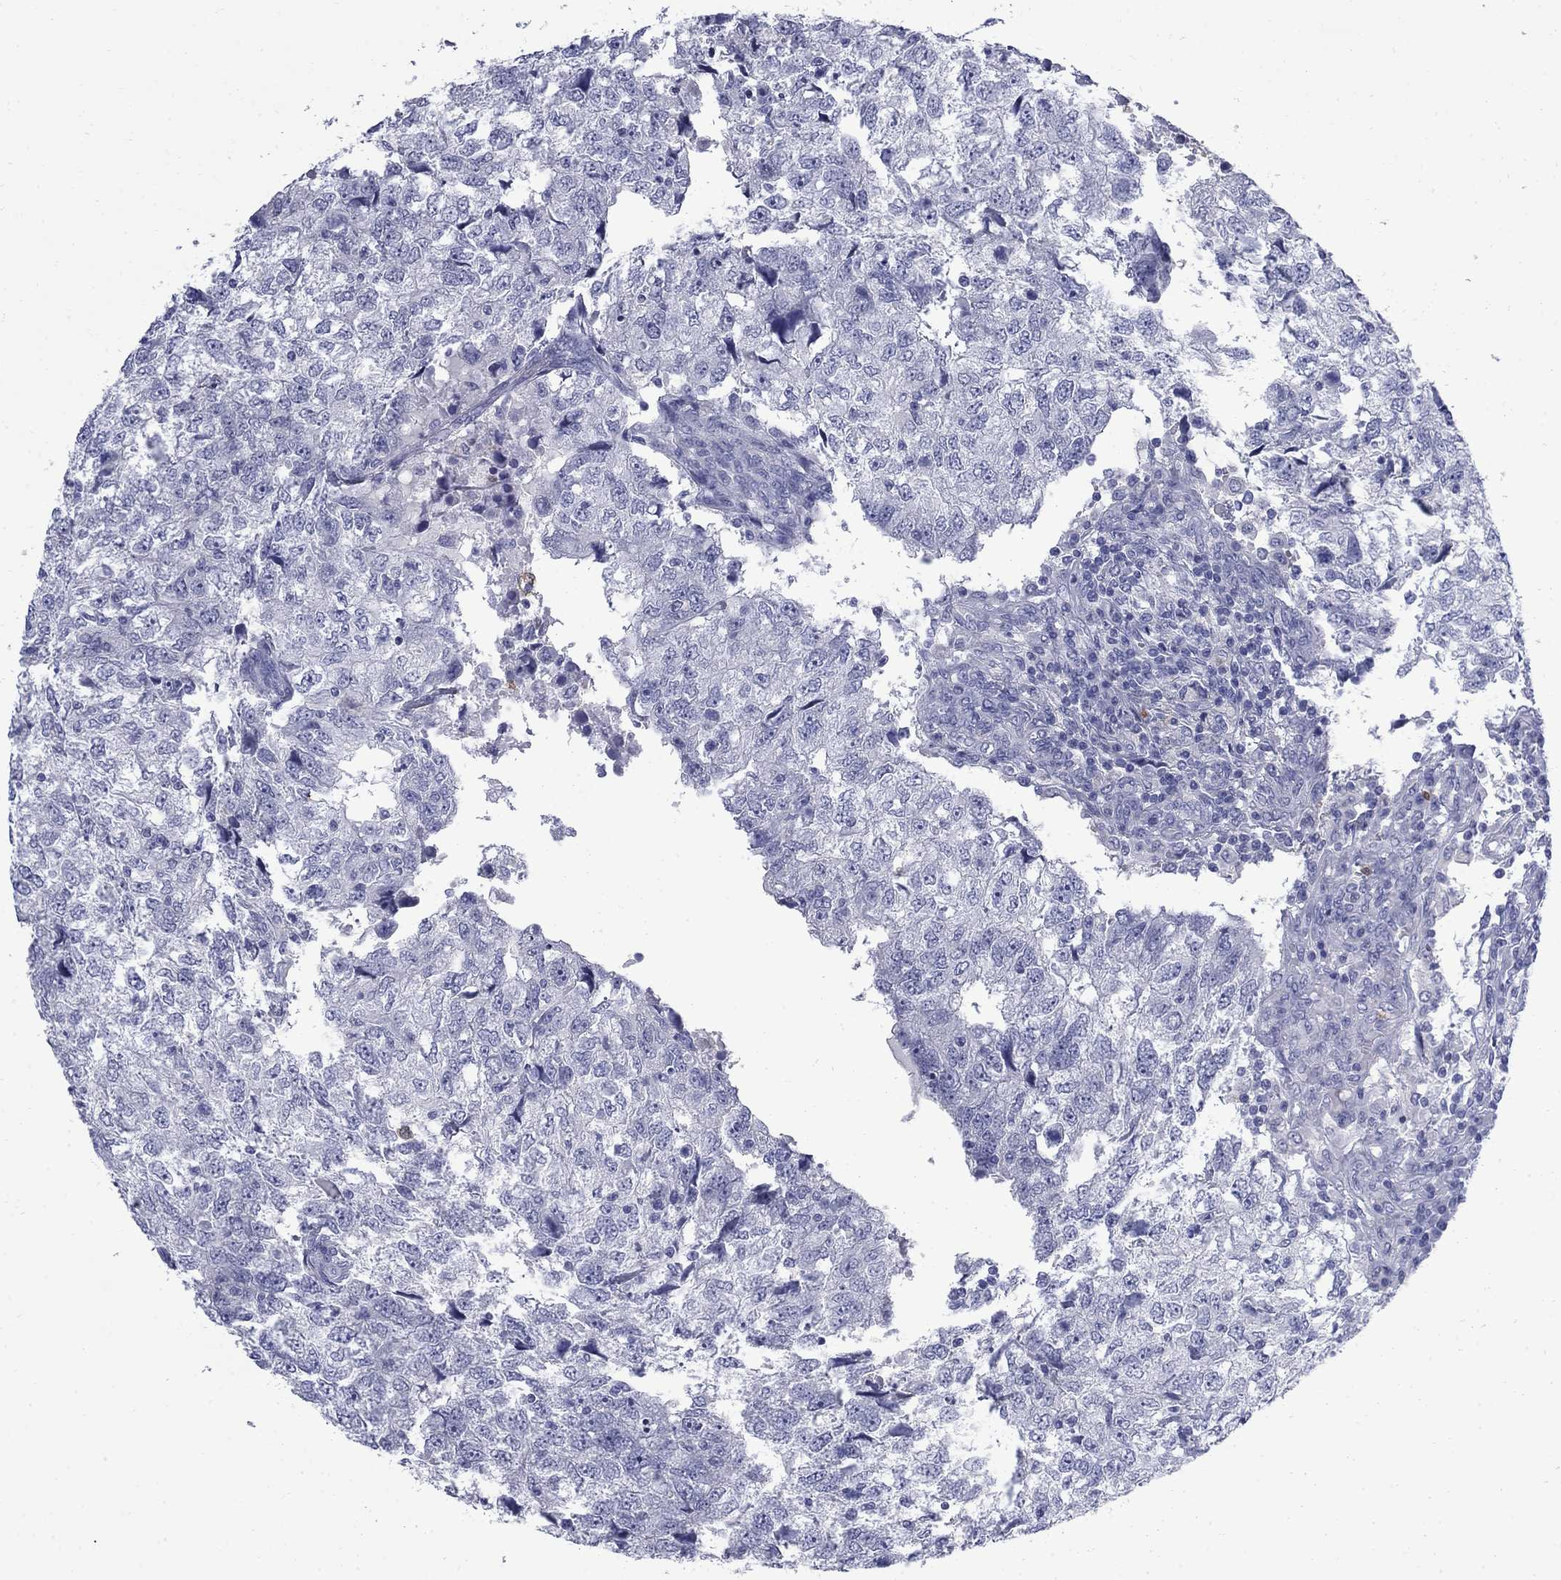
{"staining": {"intensity": "negative", "quantity": "none", "location": "none"}, "tissue": "breast cancer", "cell_type": "Tumor cells", "image_type": "cancer", "snomed": [{"axis": "morphology", "description": "Duct carcinoma"}, {"axis": "topography", "description": "Breast"}], "caption": "A photomicrograph of breast intraductal carcinoma stained for a protein reveals no brown staining in tumor cells. (DAB immunohistochemistry (IHC) with hematoxylin counter stain).", "gene": "SERPINB2", "patient": {"sex": "female", "age": 30}}